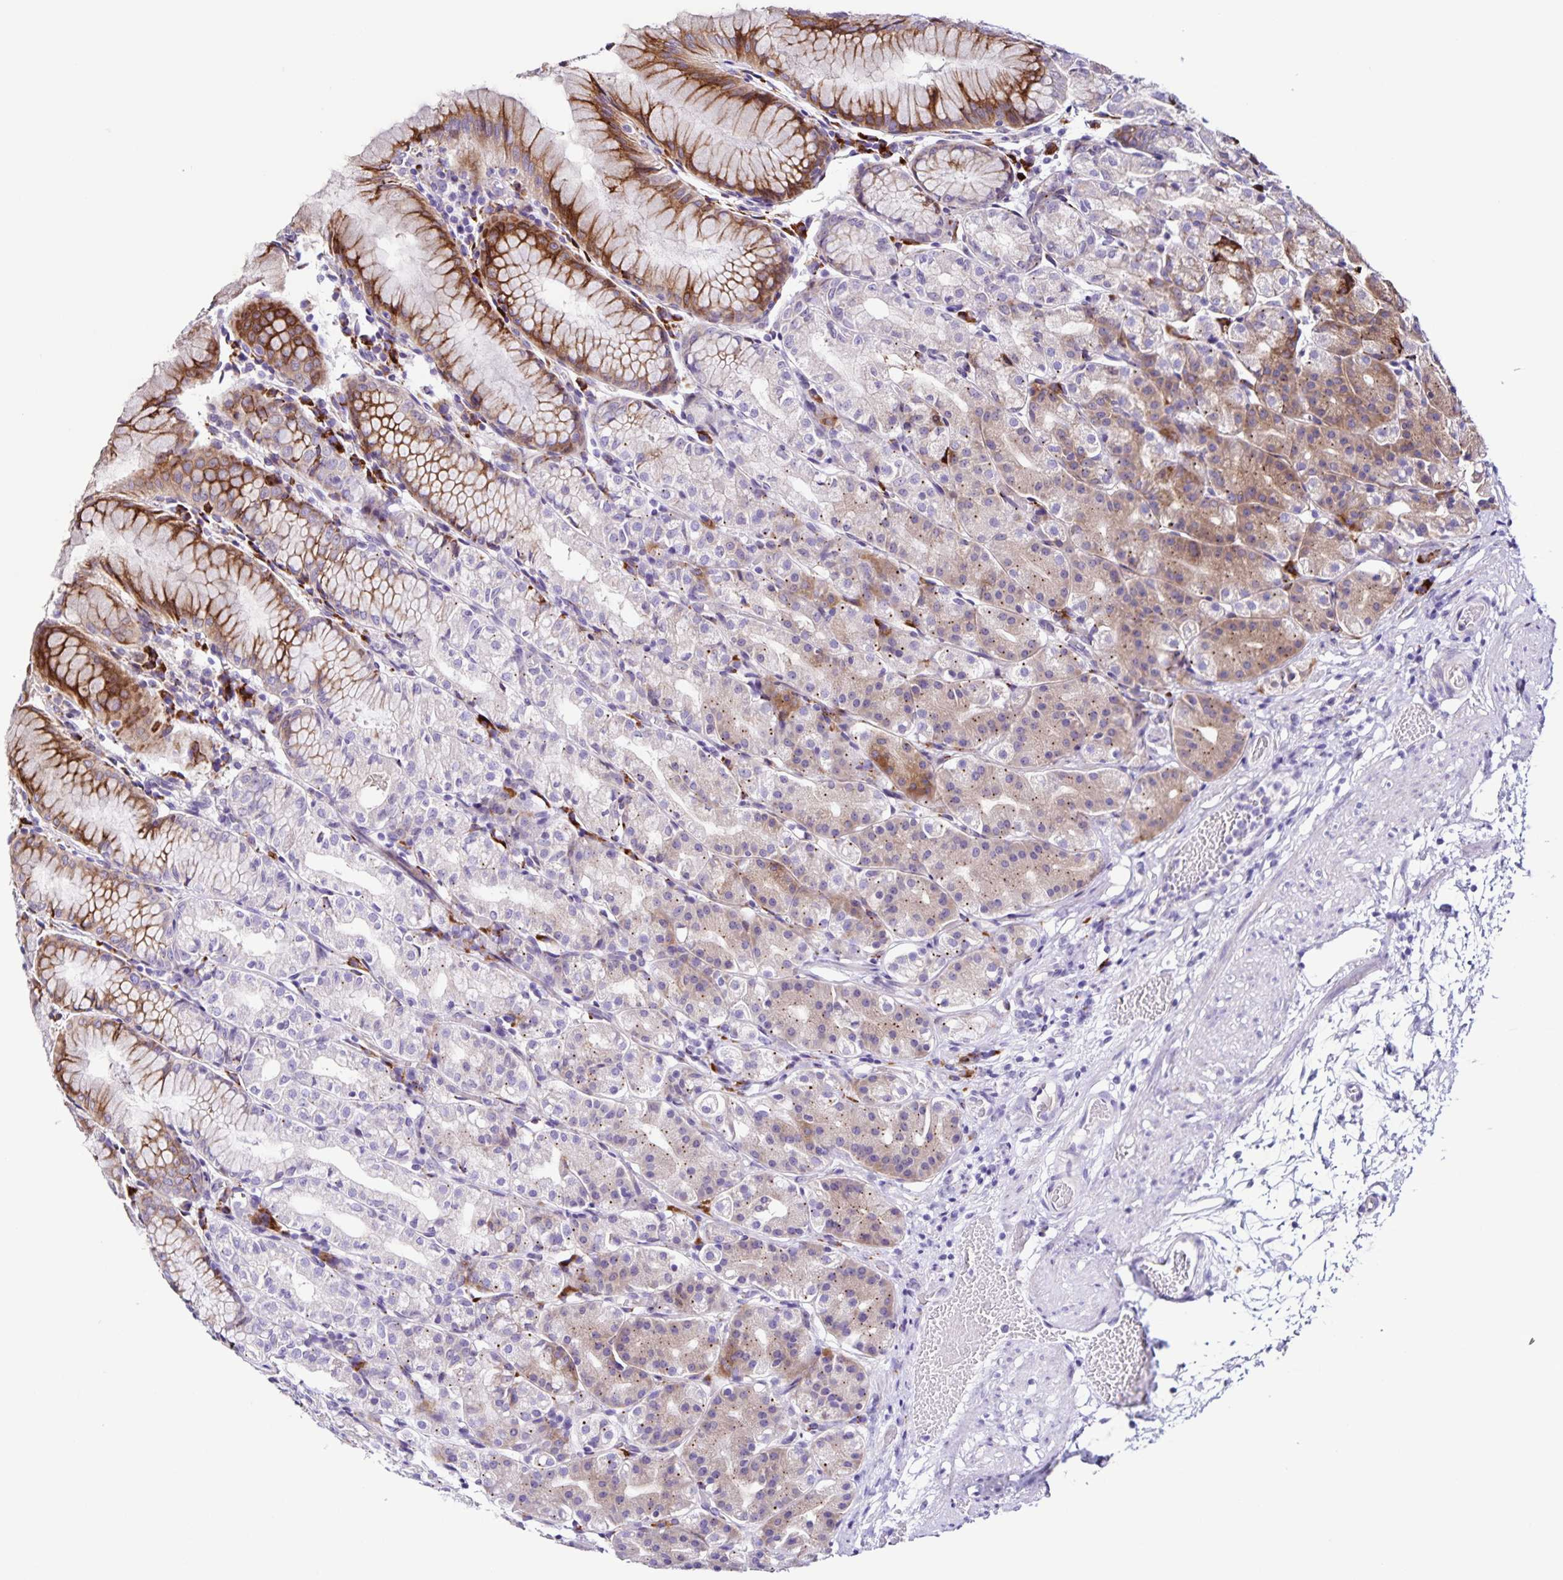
{"staining": {"intensity": "moderate", "quantity": "25%-75%", "location": "cytoplasmic/membranous"}, "tissue": "stomach", "cell_type": "Glandular cells", "image_type": "normal", "snomed": [{"axis": "morphology", "description": "Normal tissue, NOS"}, {"axis": "topography", "description": "Stomach"}], "caption": "A medium amount of moderate cytoplasmic/membranous expression is seen in approximately 25%-75% of glandular cells in unremarkable stomach. The staining was performed using DAB to visualize the protein expression in brown, while the nuclei were stained in blue with hematoxylin (Magnification: 20x).", "gene": "OSBPL5", "patient": {"sex": "female", "age": 57}}